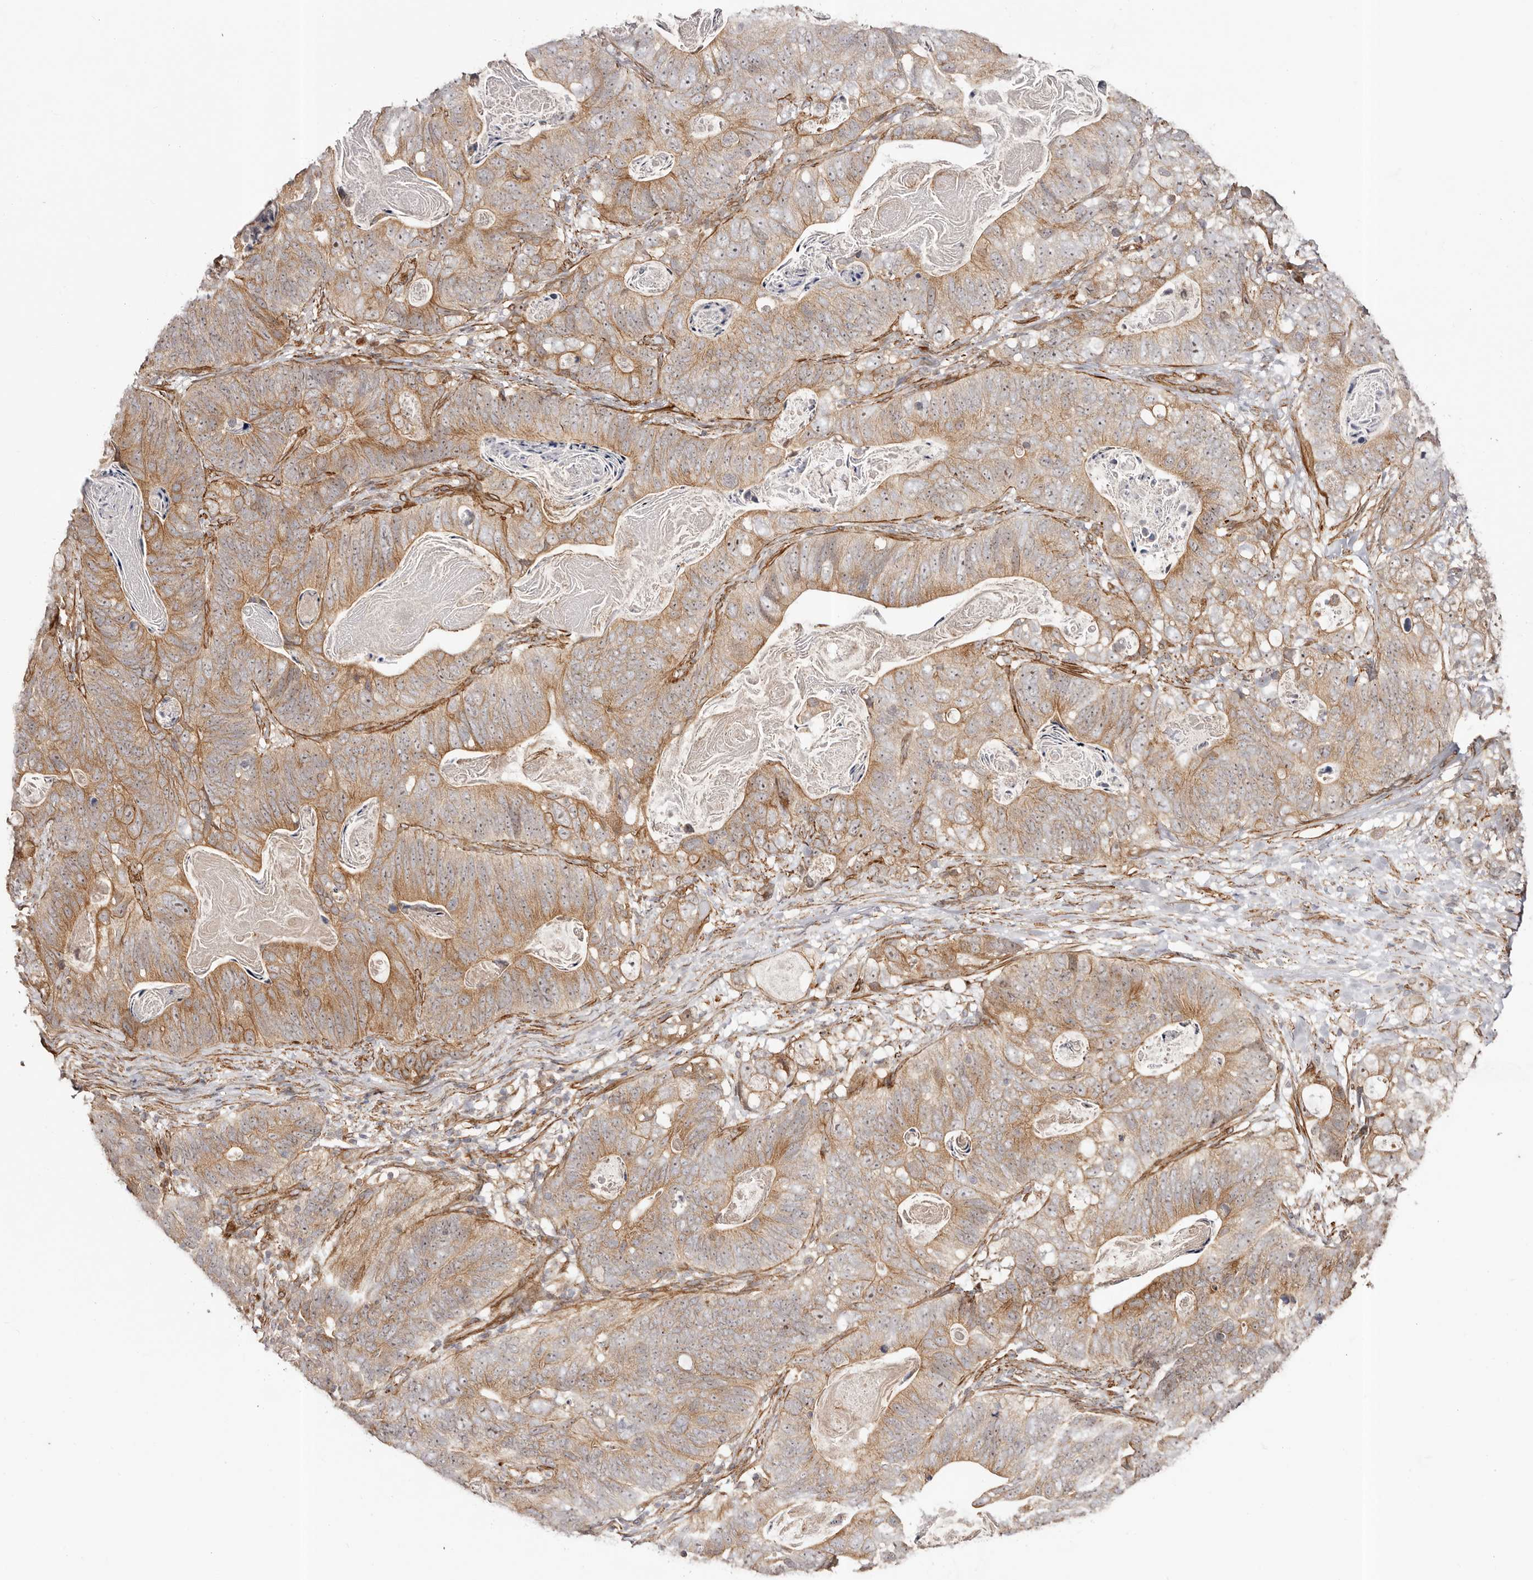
{"staining": {"intensity": "moderate", "quantity": ">75%", "location": "cytoplasmic/membranous"}, "tissue": "stomach cancer", "cell_type": "Tumor cells", "image_type": "cancer", "snomed": [{"axis": "morphology", "description": "Normal tissue, NOS"}, {"axis": "morphology", "description": "Adenocarcinoma, NOS"}, {"axis": "topography", "description": "Stomach"}], "caption": "High-magnification brightfield microscopy of stomach cancer (adenocarcinoma) stained with DAB (brown) and counterstained with hematoxylin (blue). tumor cells exhibit moderate cytoplasmic/membranous staining is present in about>75% of cells. (DAB IHC with brightfield microscopy, high magnification).", "gene": "MICAL2", "patient": {"sex": "female", "age": 89}}